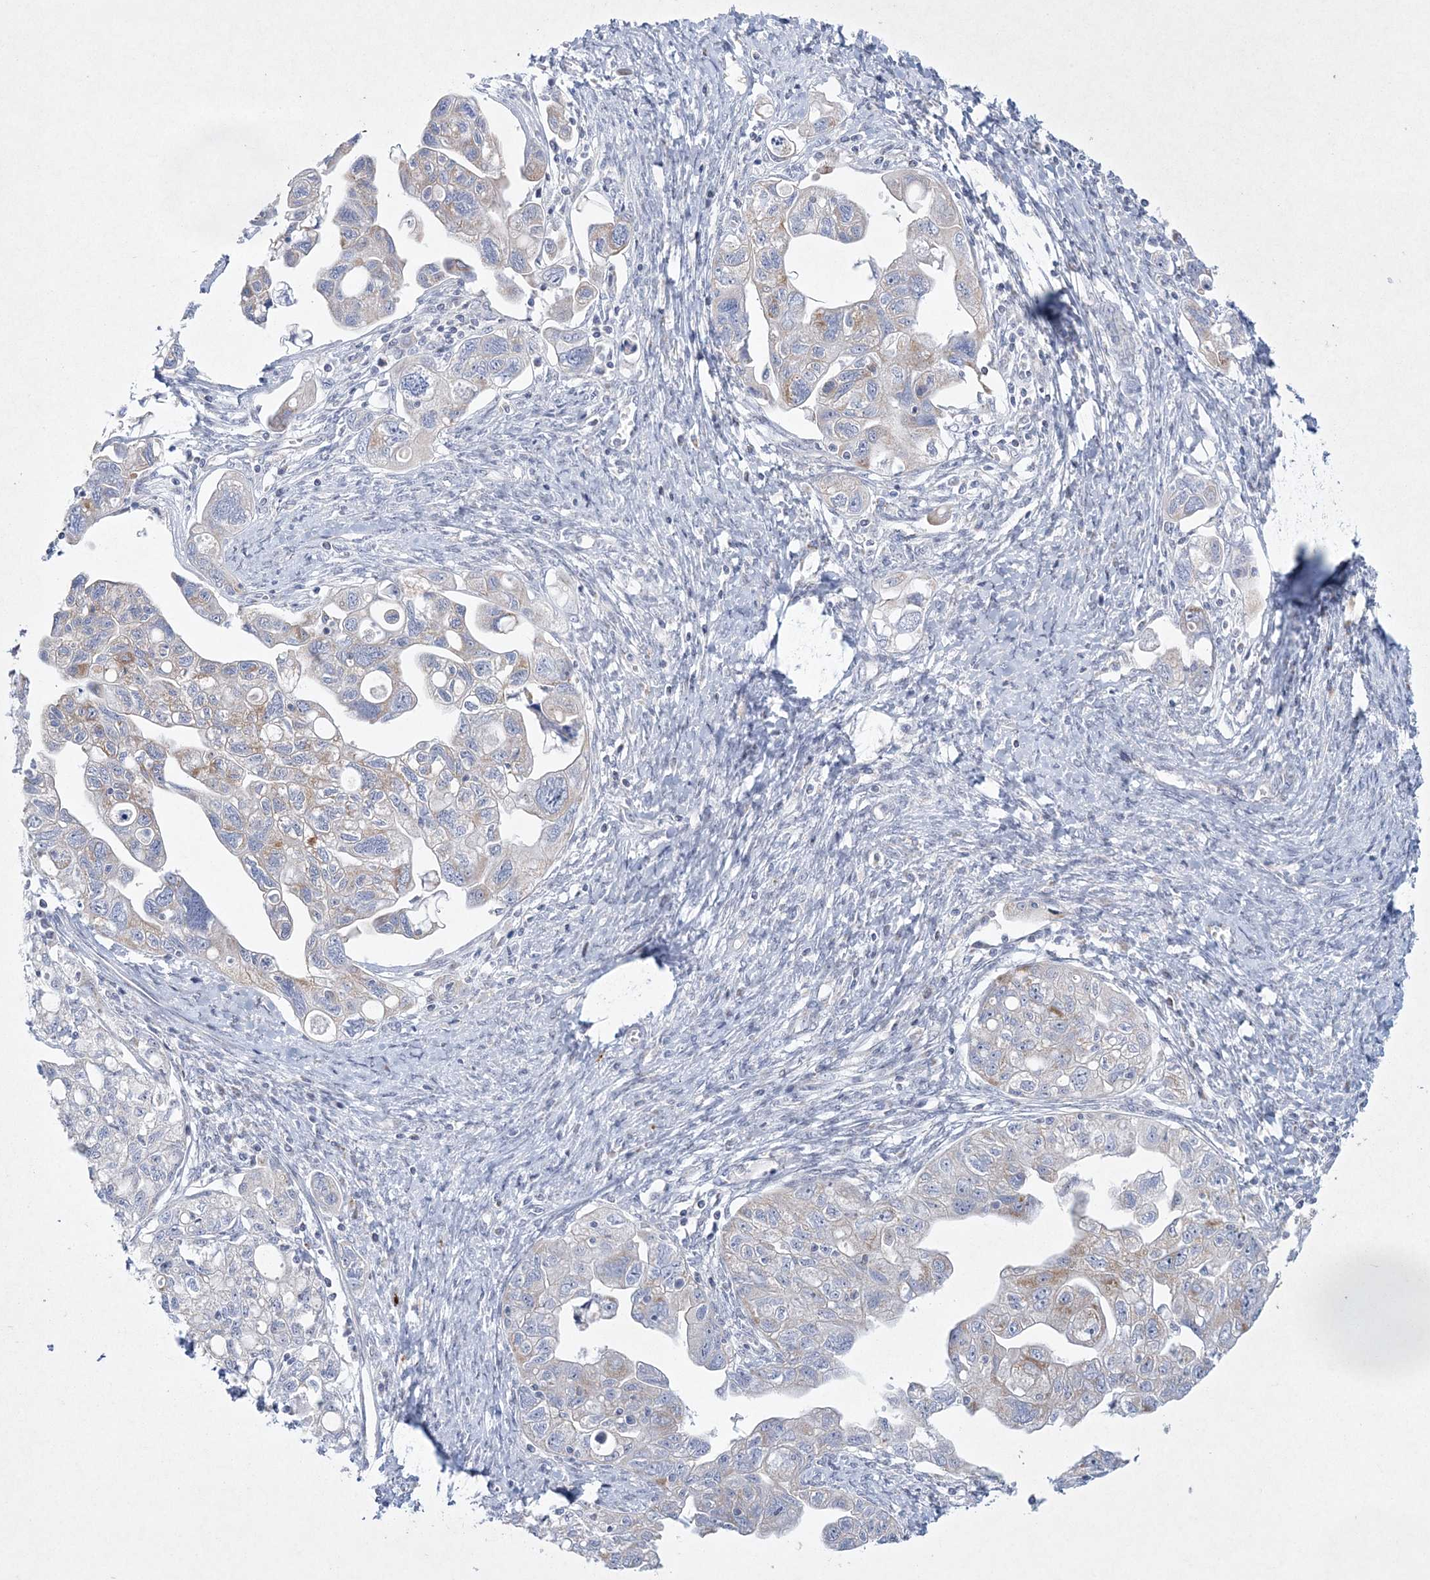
{"staining": {"intensity": "weak", "quantity": "25%-75%", "location": "cytoplasmic/membranous"}, "tissue": "ovarian cancer", "cell_type": "Tumor cells", "image_type": "cancer", "snomed": [{"axis": "morphology", "description": "Carcinoma, NOS"}, {"axis": "morphology", "description": "Cystadenocarcinoma, serous, NOS"}, {"axis": "topography", "description": "Ovary"}], "caption": "A brown stain labels weak cytoplasmic/membranous positivity of a protein in human carcinoma (ovarian) tumor cells.", "gene": "CES4A", "patient": {"sex": "female", "age": 69}}